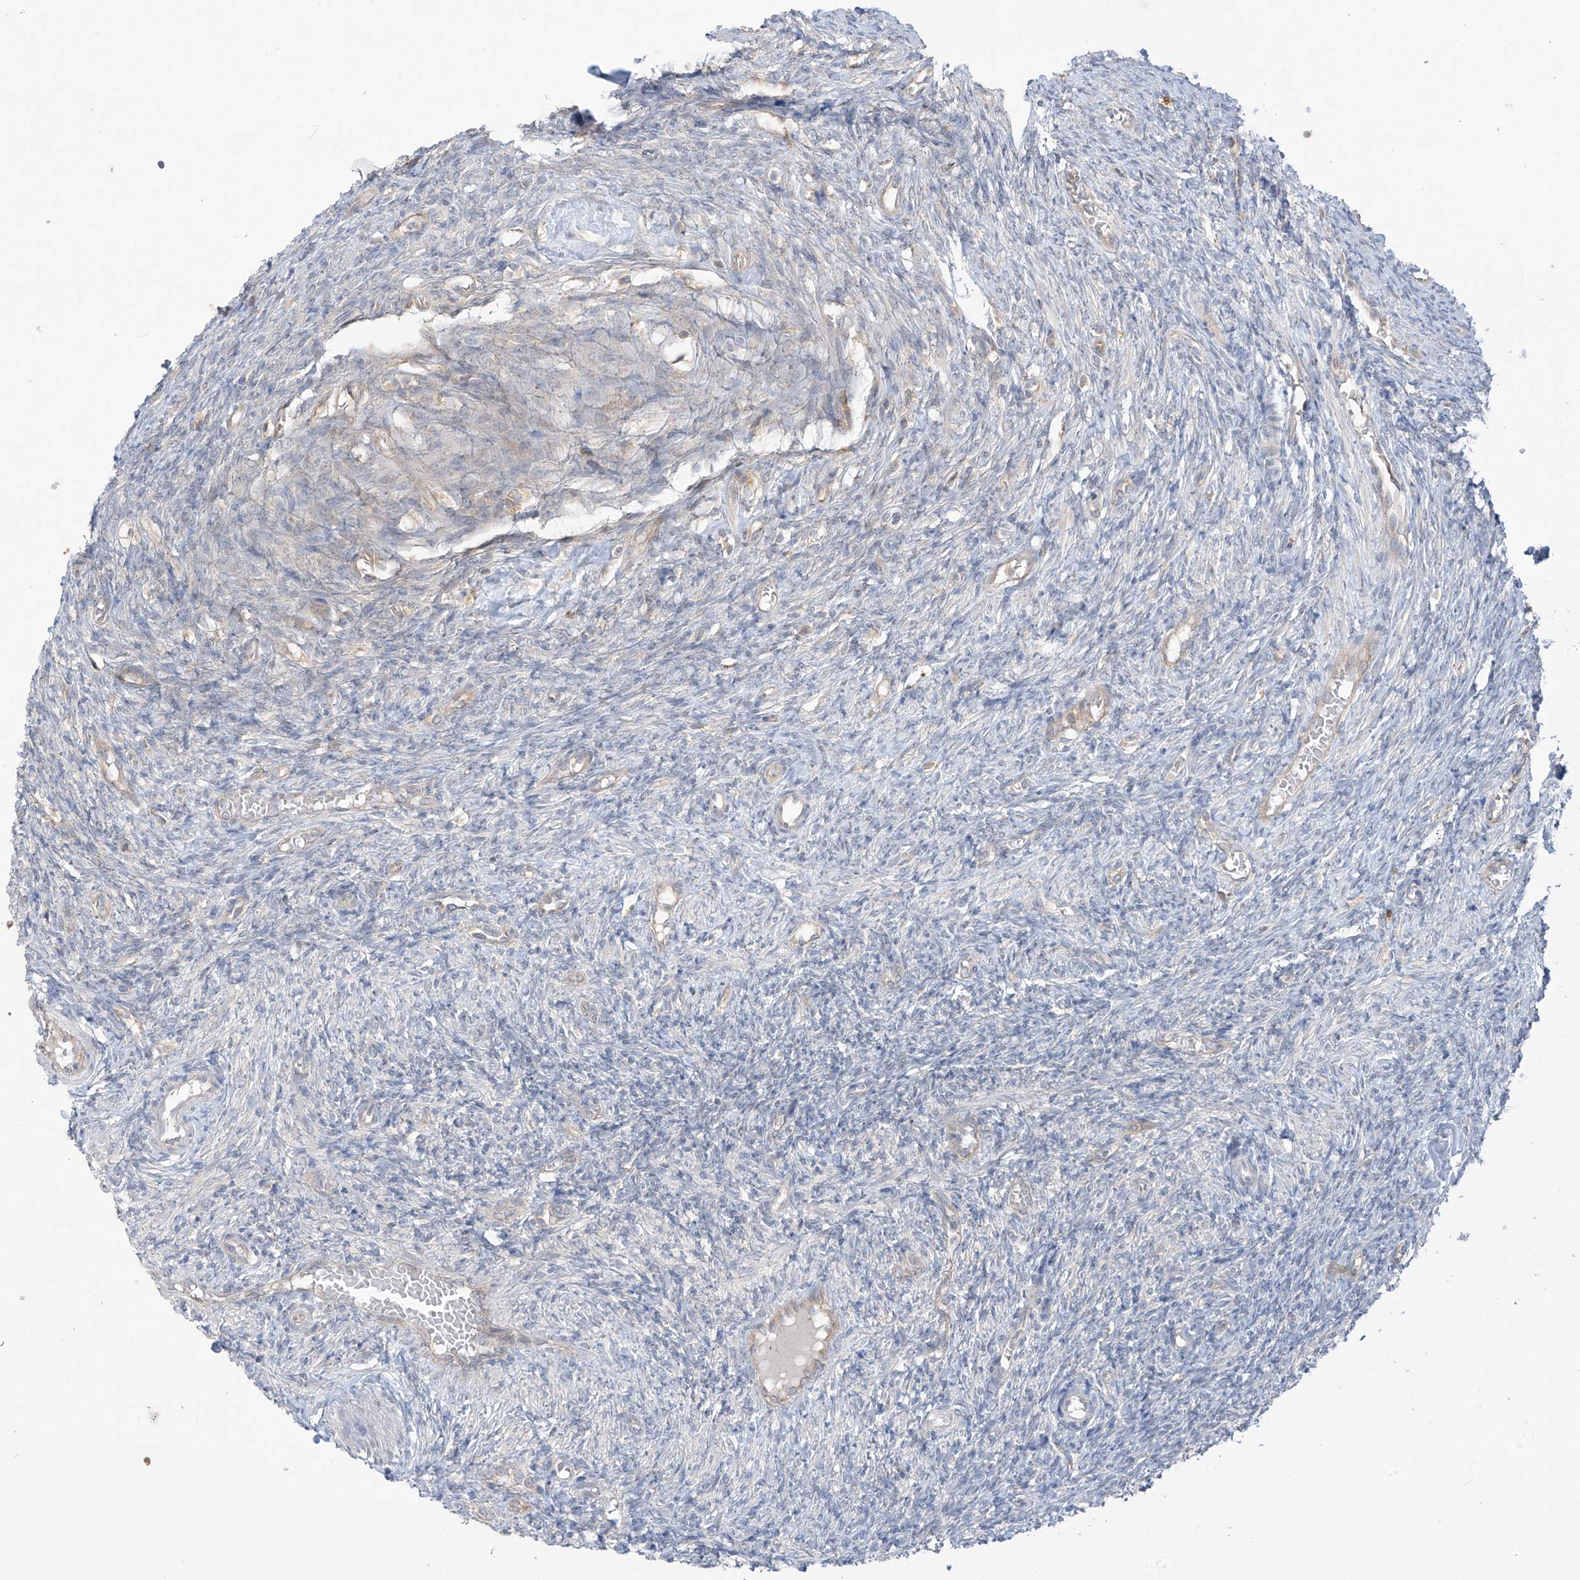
{"staining": {"intensity": "negative", "quantity": "none", "location": "none"}, "tissue": "ovary", "cell_type": "Ovarian stroma cells", "image_type": "normal", "snomed": [{"axis": "morphology", "description": "Normal tissue, NOS"}, {"axis": "topography", "description": "Ovary"}], "caption": "Immunohistochemistry image of unremarkable human ovary stained for a protein (brown), which demonstrates no expression in ovarian stroma cells.", "gene": "ANGEL2", "patient": {"sex": "female", "age": 27}}